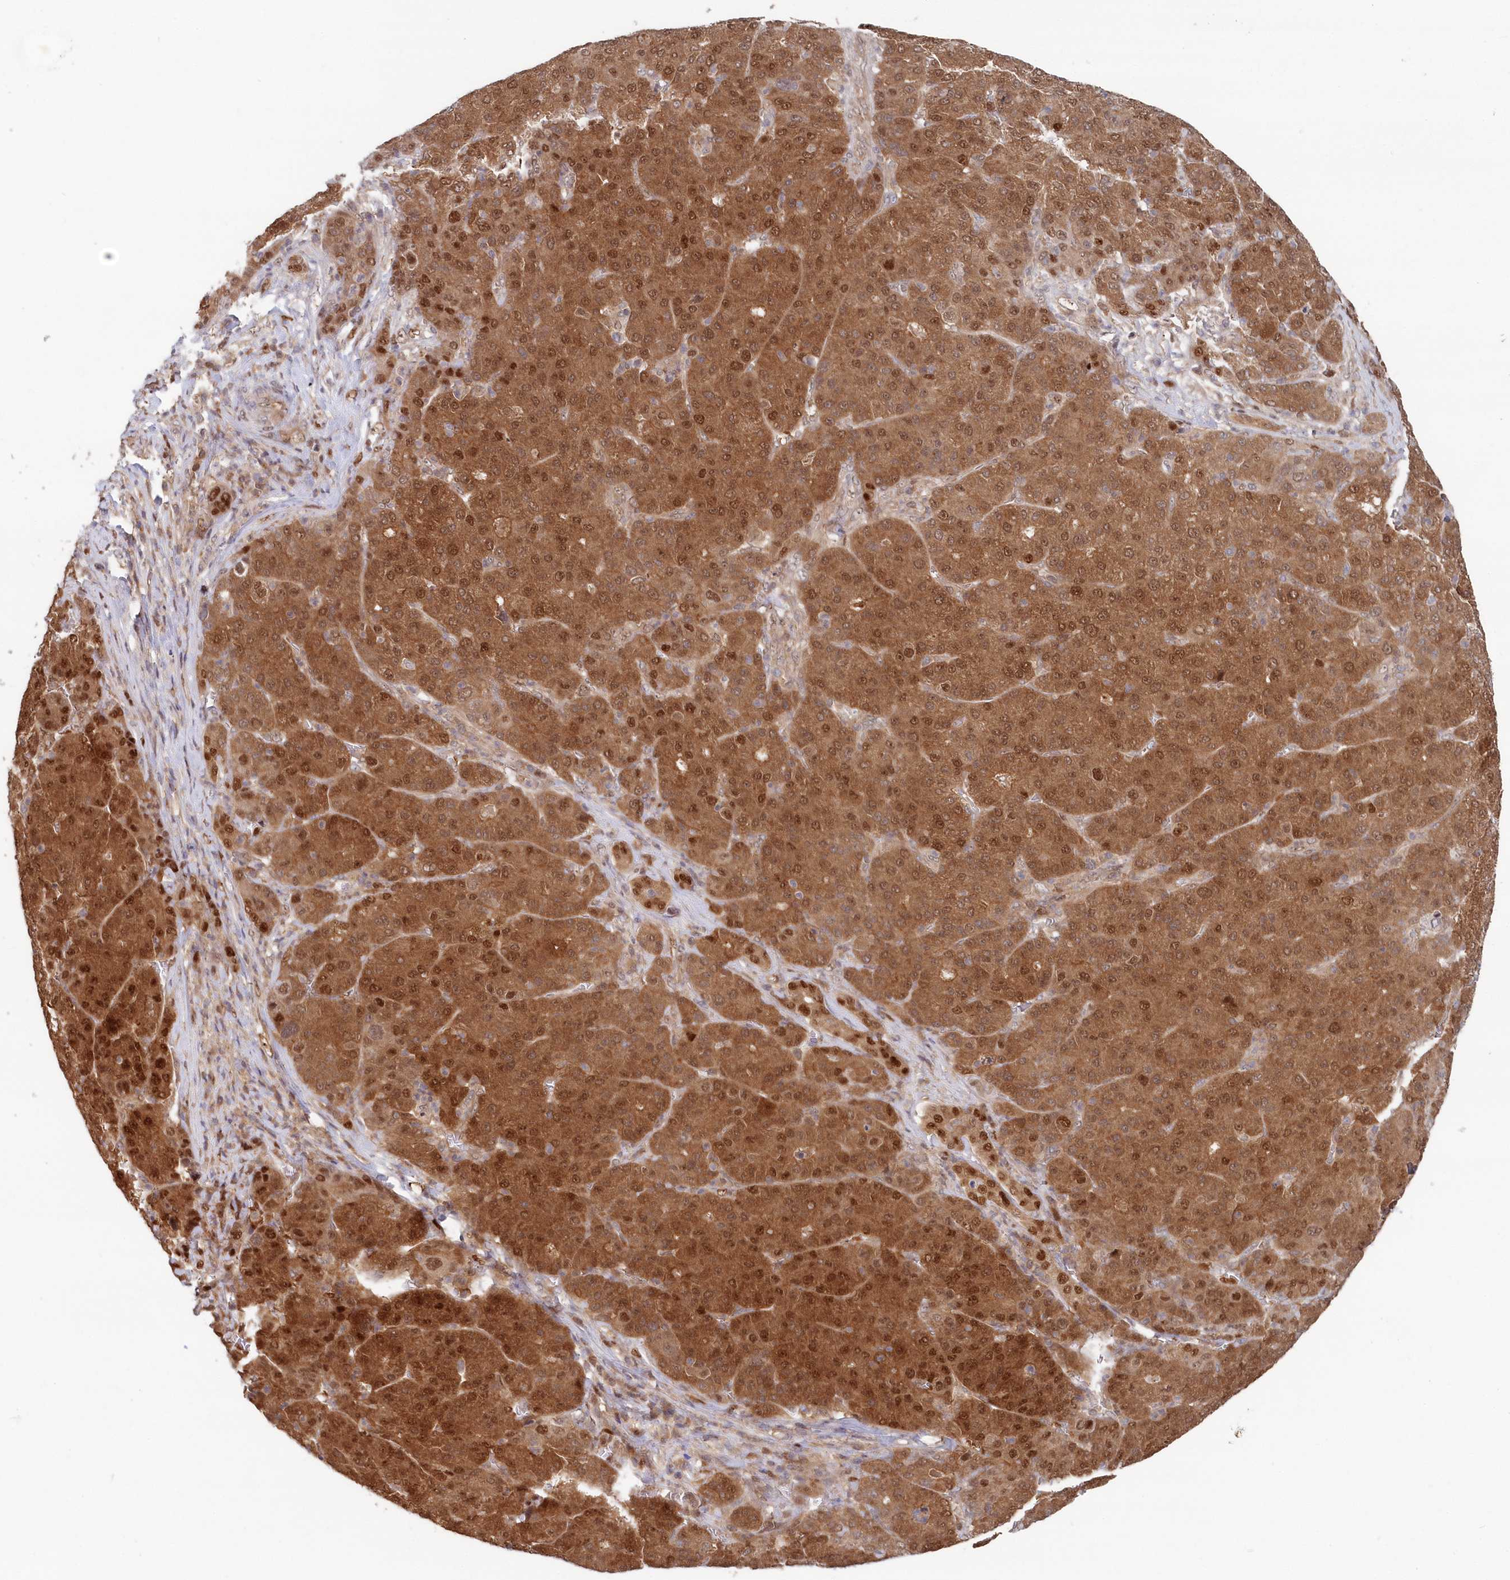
{"staining": {"intensity": "moderate", "quantity": ">75%", "location": "cytoplasmic/membranous,nuclear"}, "tissue": "liver cancer", "cell_type": "Tumor cells", "image_type": "cancer", "snomed": [{"axis": "morphology", "description": "Carcinoma, Hepatocellular, NOS"}, {"axis": "topography", "description": "Liver"}], "caption": "The micrograph shows immunohistochemical staining of liver cancer. There is moderate cytoplasmic/membranous and nuclear staining is seen in approximately >75% of tumor cells. (IHC, brightfield microscopy, high magnification).", "gene": "ABHD14B", "patient": {"sex": "male", "age": 65}}